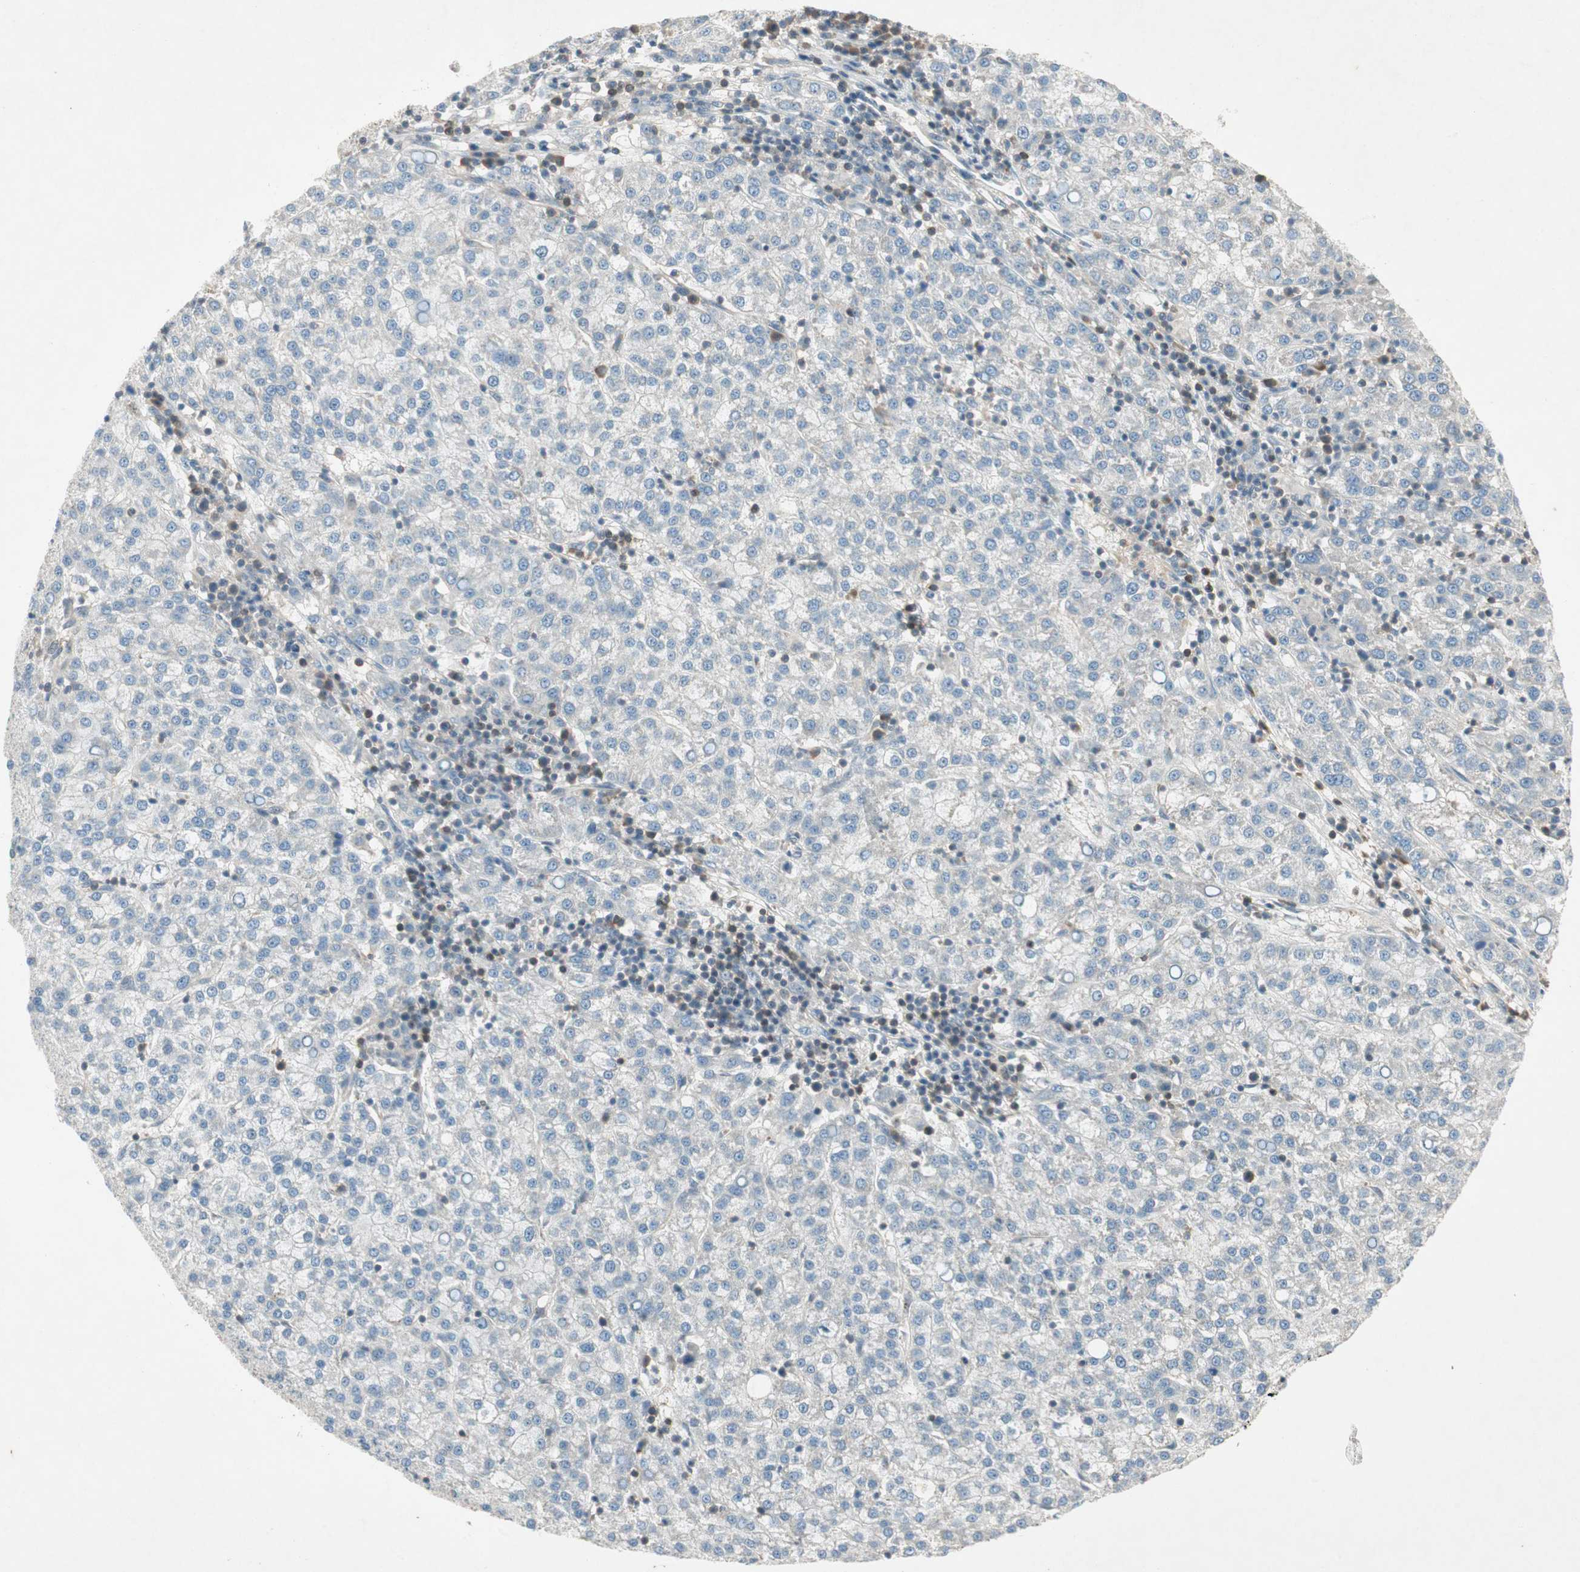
{"staining": {"intensity": "negative", "quantity": "none", "location": "none"}, "tissue": "liver cancer", "cell_type": "Tumor cells", "image_type": "cancer", "snomed": [{"axis": "morphology", "description": "Carcinoma, Hepatocellular, NOS"}, {"axis": "topography", "description": "Liver"}], "caption": "Human hepatocellular carcinoma (liver) stained for a protein using immunohistochemistry (IHC) exhibits no expression in tumor cells.", "gene": "USP2", "patient": {"sex": "female", "age": 58}}